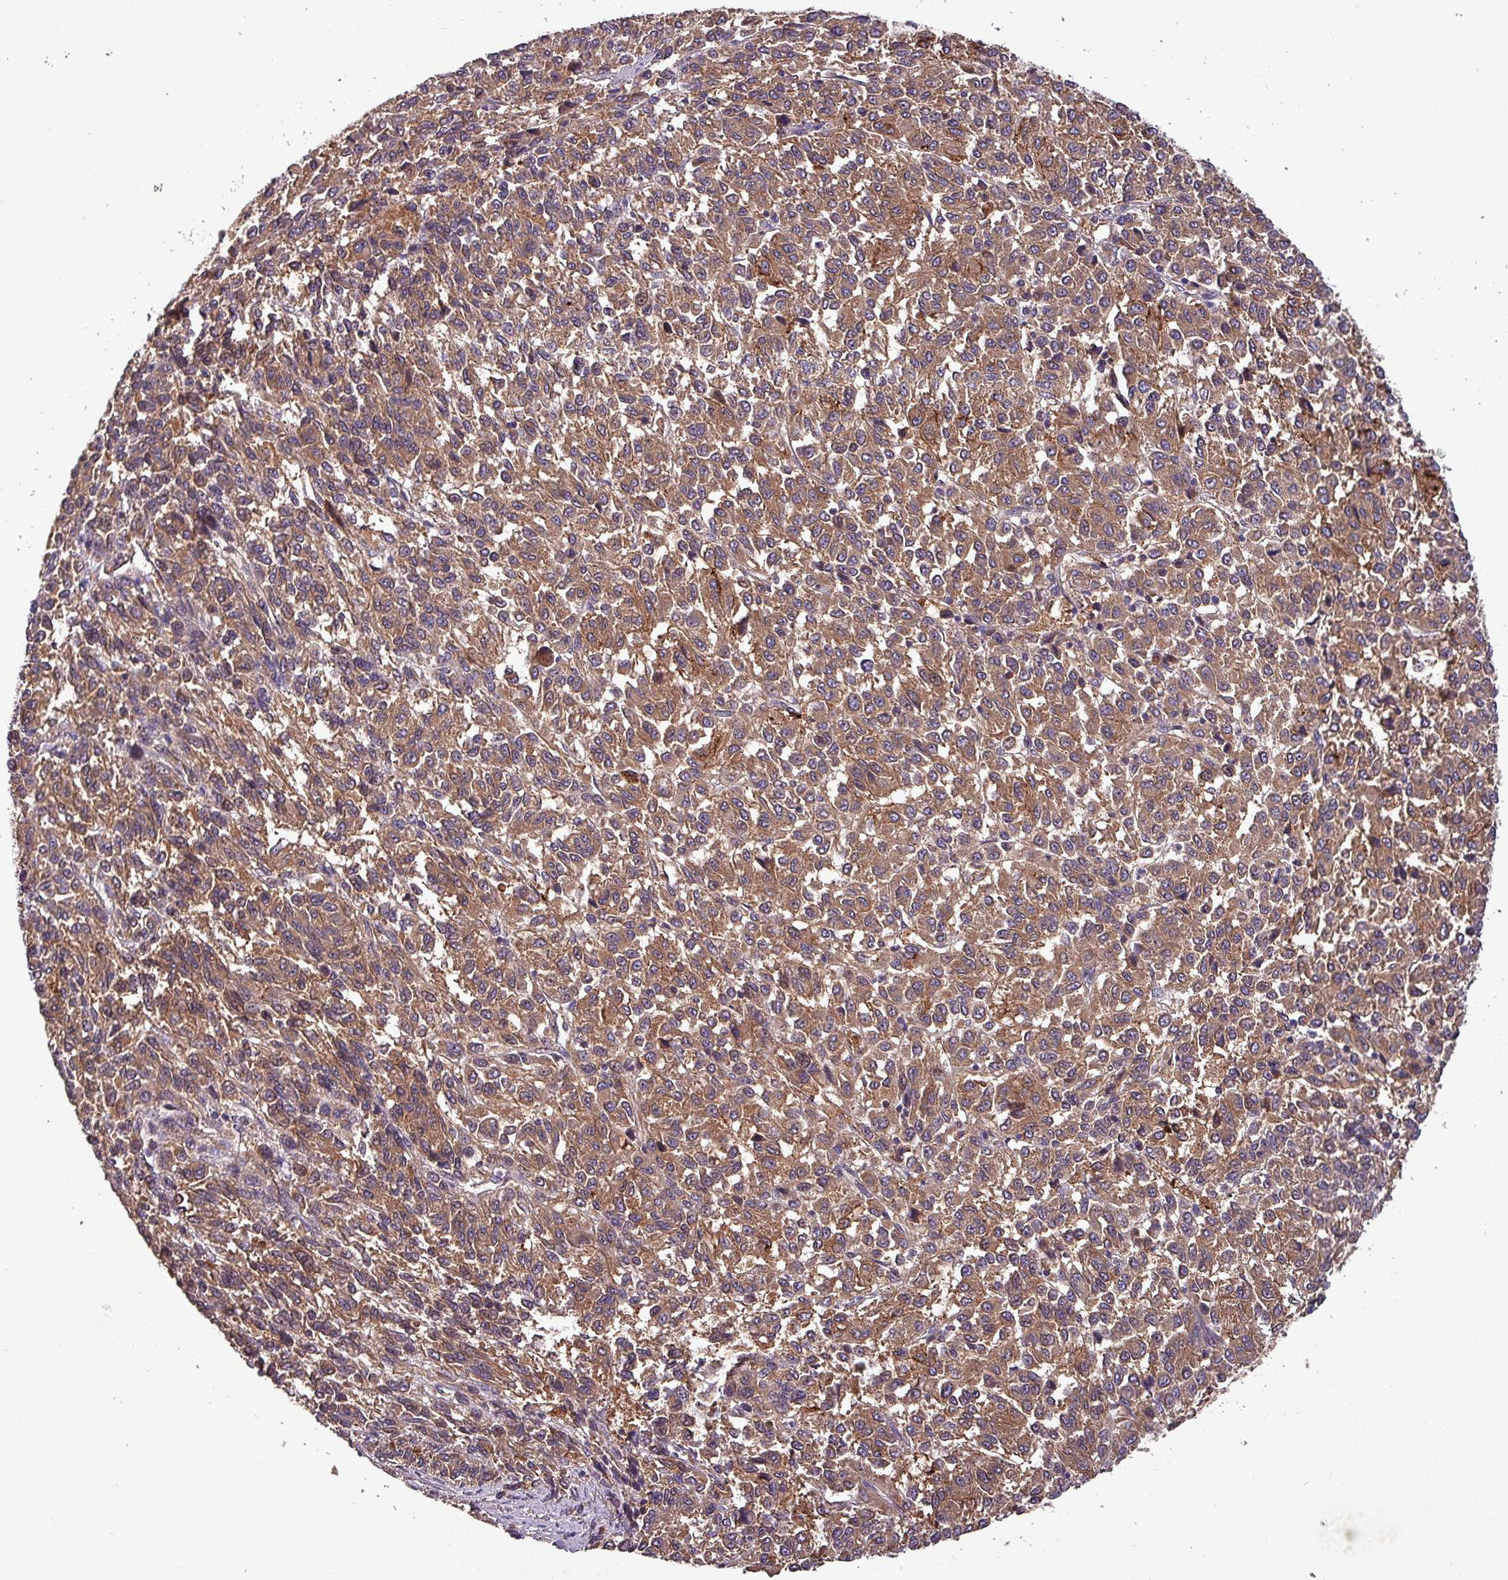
{"staining": {"intensity": "moderate", "quantity": ">75%", "location": "cytoplasmic/membranous"}, "tissue": "melanoma", "cell_type": "Tumor cells", "image_type": "cancer", "snomed": [{"axis": "morphology", "description": "Malignant melanoma, Metastatic site"}, {"axis": "topography", "description": "Lung"}], "caption": "This is a micrograph of immunohistochemistry staining of malignant melanoma (metastatic site), which shows moderate positivity in the cytoplasmic/membranous of tumor cells.", "gene": "PAFAH1B2", "patient": {"sex": "male", "age": 64}}